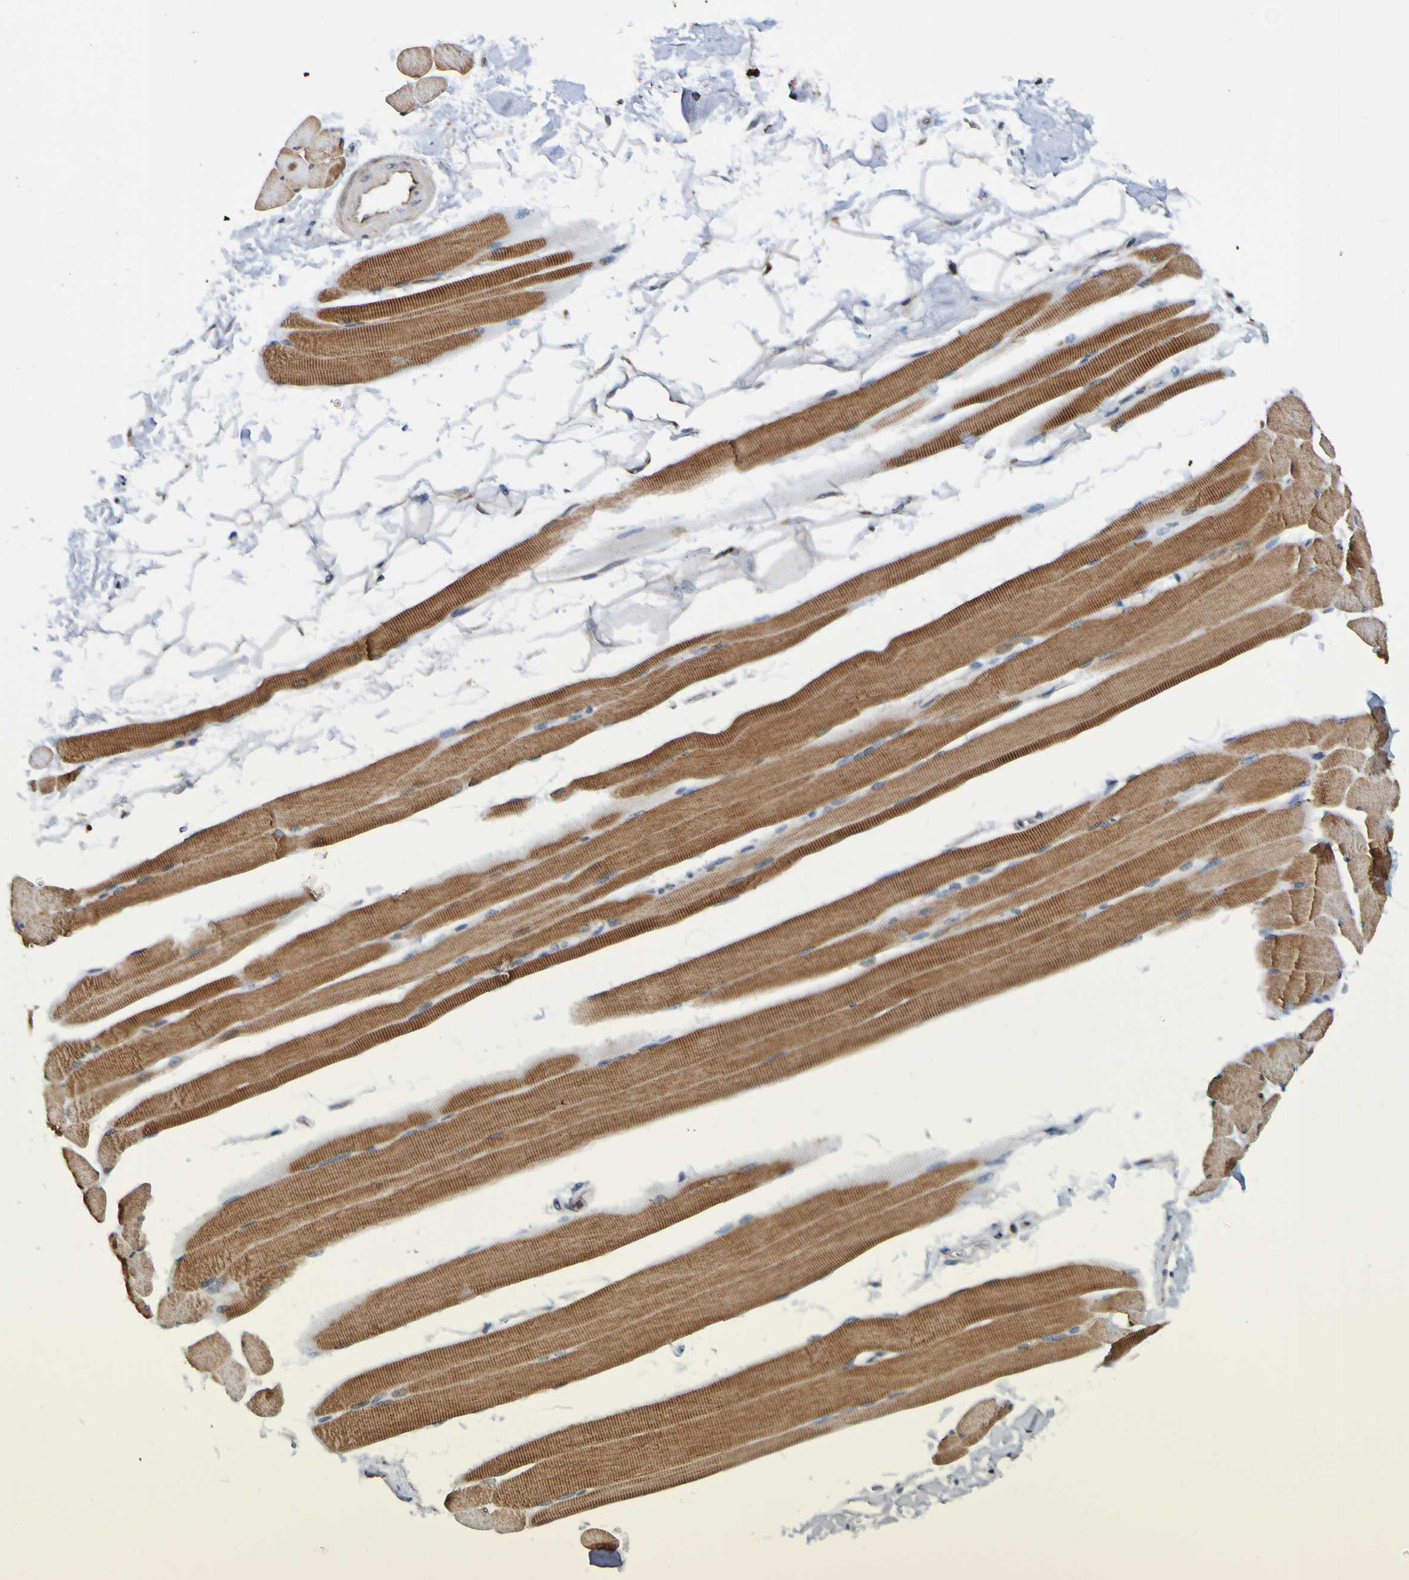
{"staining": {"intensity": "strong", "quantity": ">75%", "location": "cytoplasmic/membranous"}, "tissue": "skeletal muscle", "cell_type": "Myocytes", "image_type": "normal", "snomed": [{"axis": "morphology", "description": "Normal tissue, NOS"}, {"axis": "topography", "description": "Skeletal muscle"}, {"axis": "topography", "description": "Peripheral nerve tissue"}], "caption": "DAB immunohistochemical staining of normal skeletal muscle displays strong cytoplasmic/membranous protein expression in approximately >75% of myocytes. (DAB IHC with brightfield microscopy, high magnification).", "gene": "AXIN1", "patient": {"sex": "female", "age": 84}}